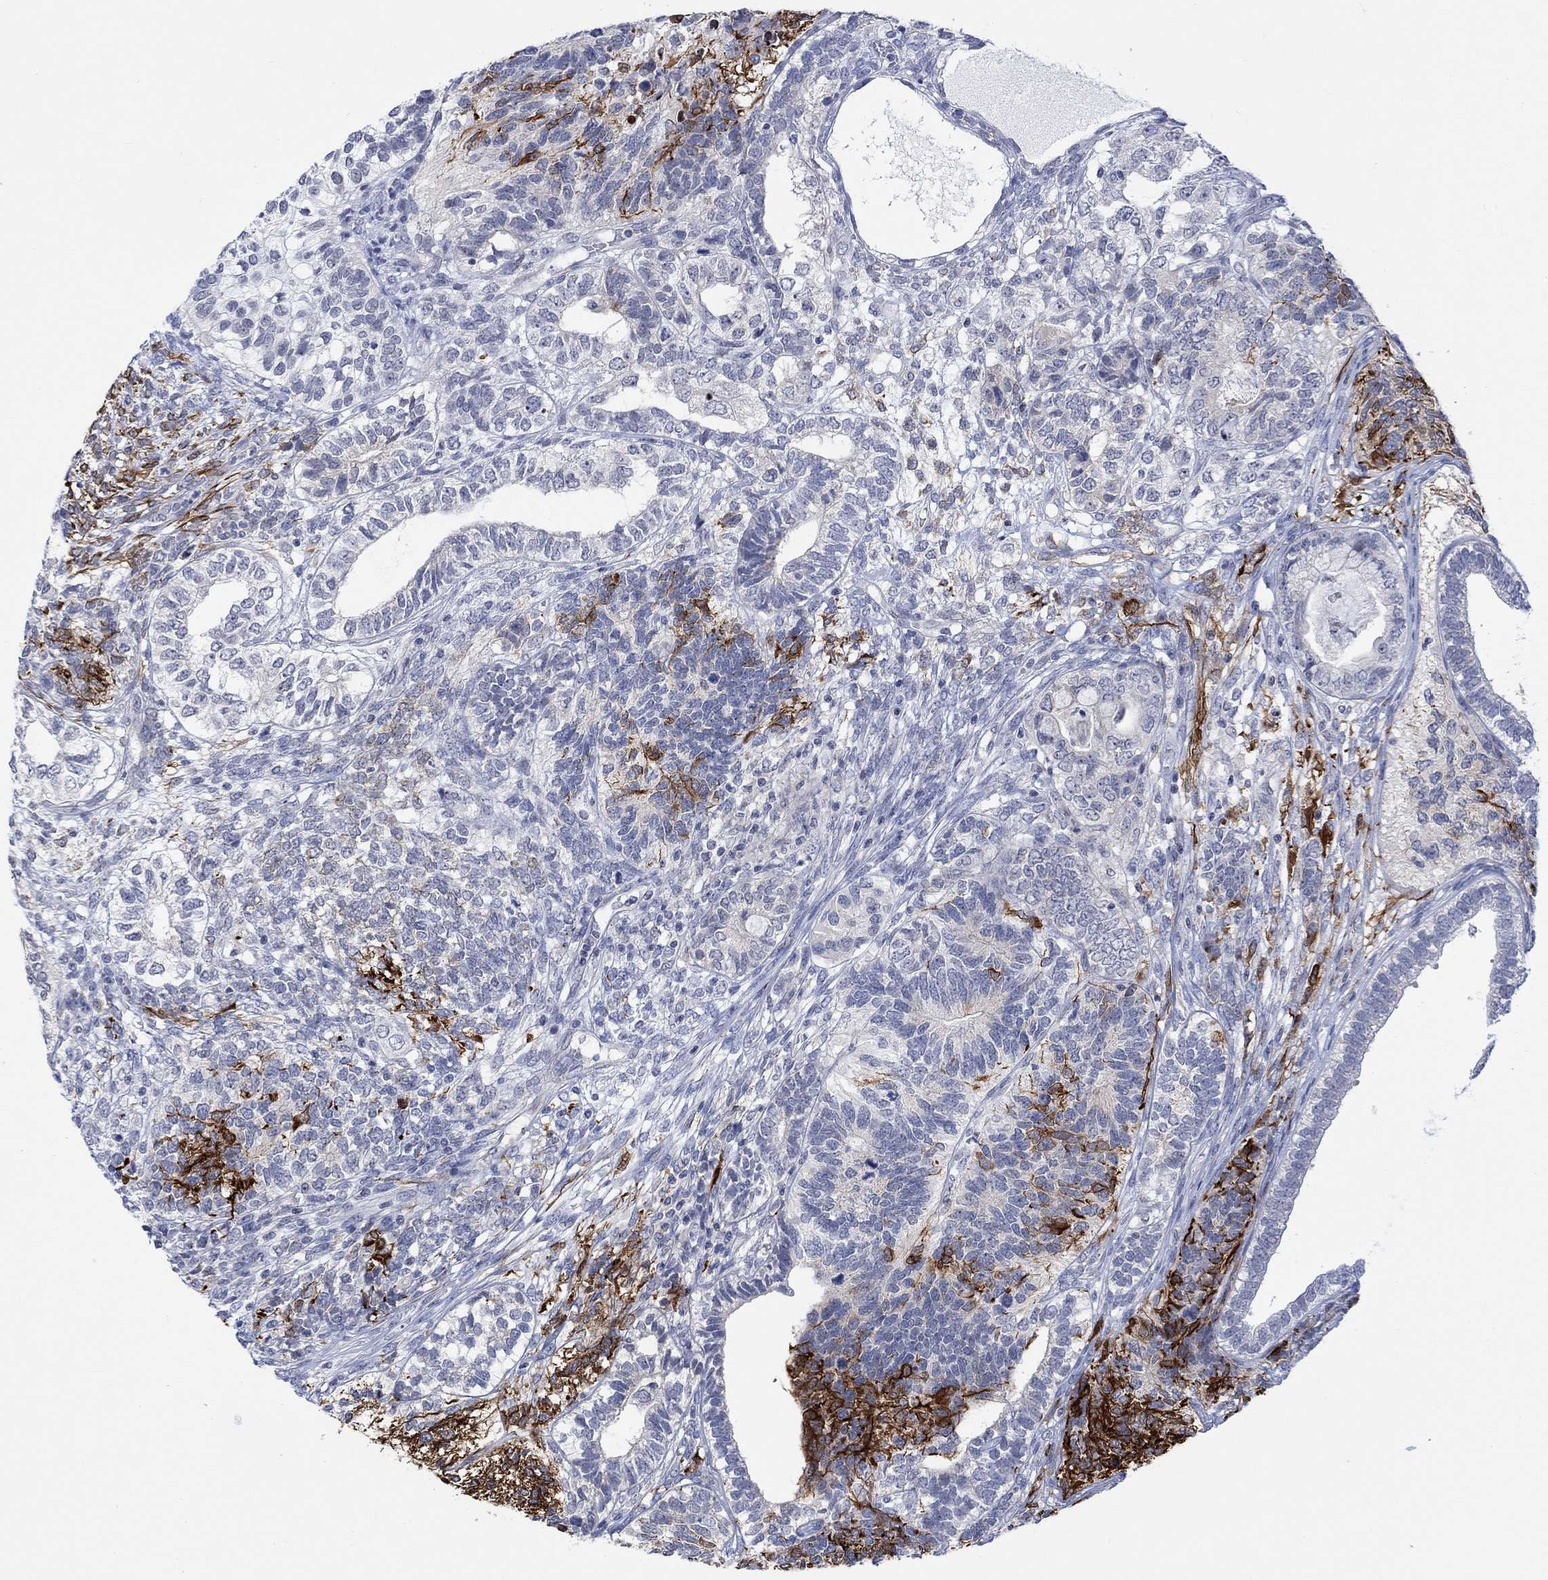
{"staining": {"intensity": "strong", "quantity": "25%-75%", "location": "cytoplasmic/membranous"}, "tissue": "testis cancer", "cell_type": "Tumor cells", "image_type": "cancer", "snomed": [{"axis": "morphology", "description": "Seminoma, NOS"}, {"axis": "morphology", "description": "Carcinoma, Embryonal, NOS"}, {"axis": "topography", "description": "Testis"}], "caption": "Approximately 25%-75% of tumor cells in seminoma (testis) display strong cytoplasmic/membranous protein expression as visualized by brown immunohistochemical staining.", "gene": "DCX", "patient": {"sex": "male", "age": 41}}